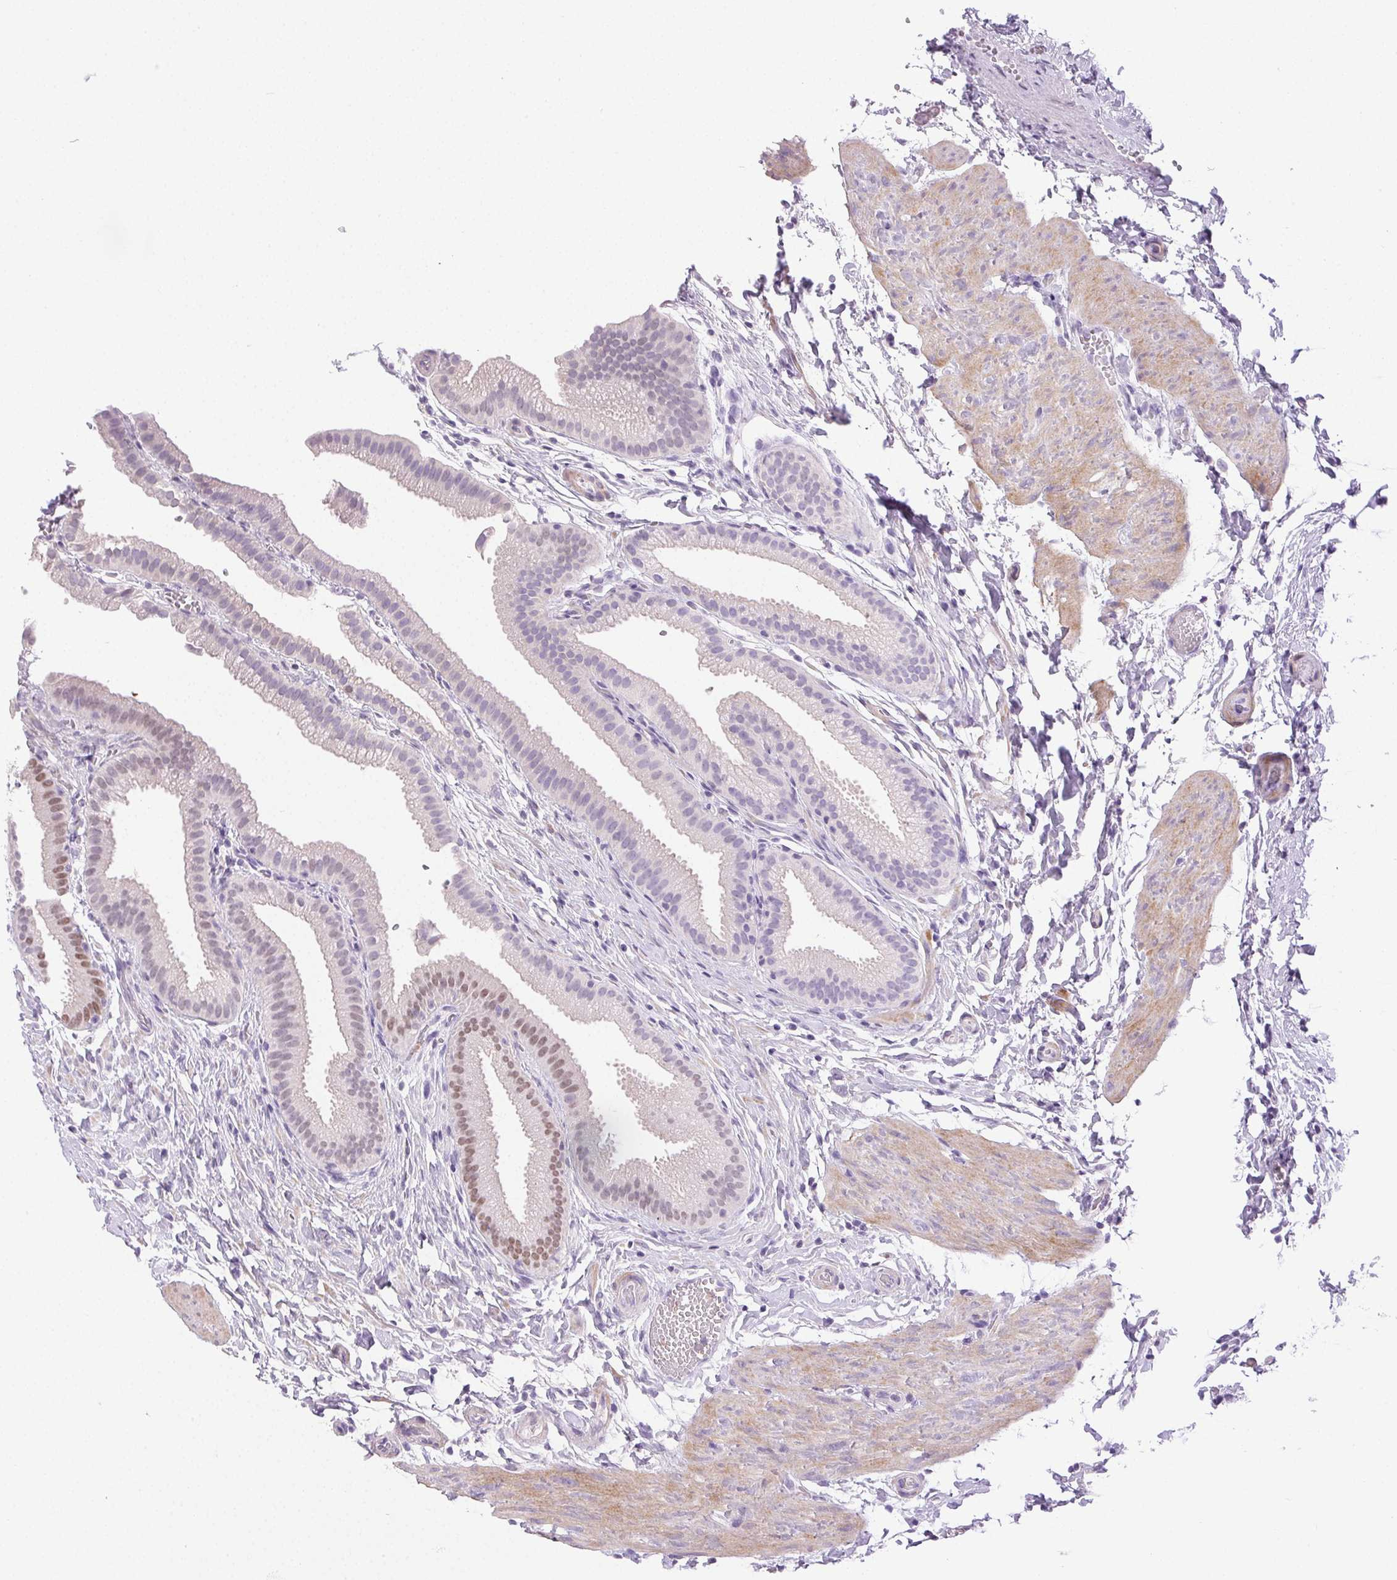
{"staining": {"intensity": "negative", "quantity": "none", "location": "none"}, "tissue": "gallbladder", "cell_type": "Glandular cells", "image_type": "normal", "snomed": [{"axis": "morphology", "description": "Normal tissue, NOS"}, {"axis": "topography", "description": "Gallbladder"}], "caption": "Image shows no protein expression in glandular cells of benign gallbladder. (Stains: DAB (3,3'-diaminobenzidine) immunohistochemistry (IHC) with hematoxylin counter stain, Microscopy: brightfield microscopy at high magnification).", "gene": "EMX2", "patient": {"sex": "female", "age": 63}}